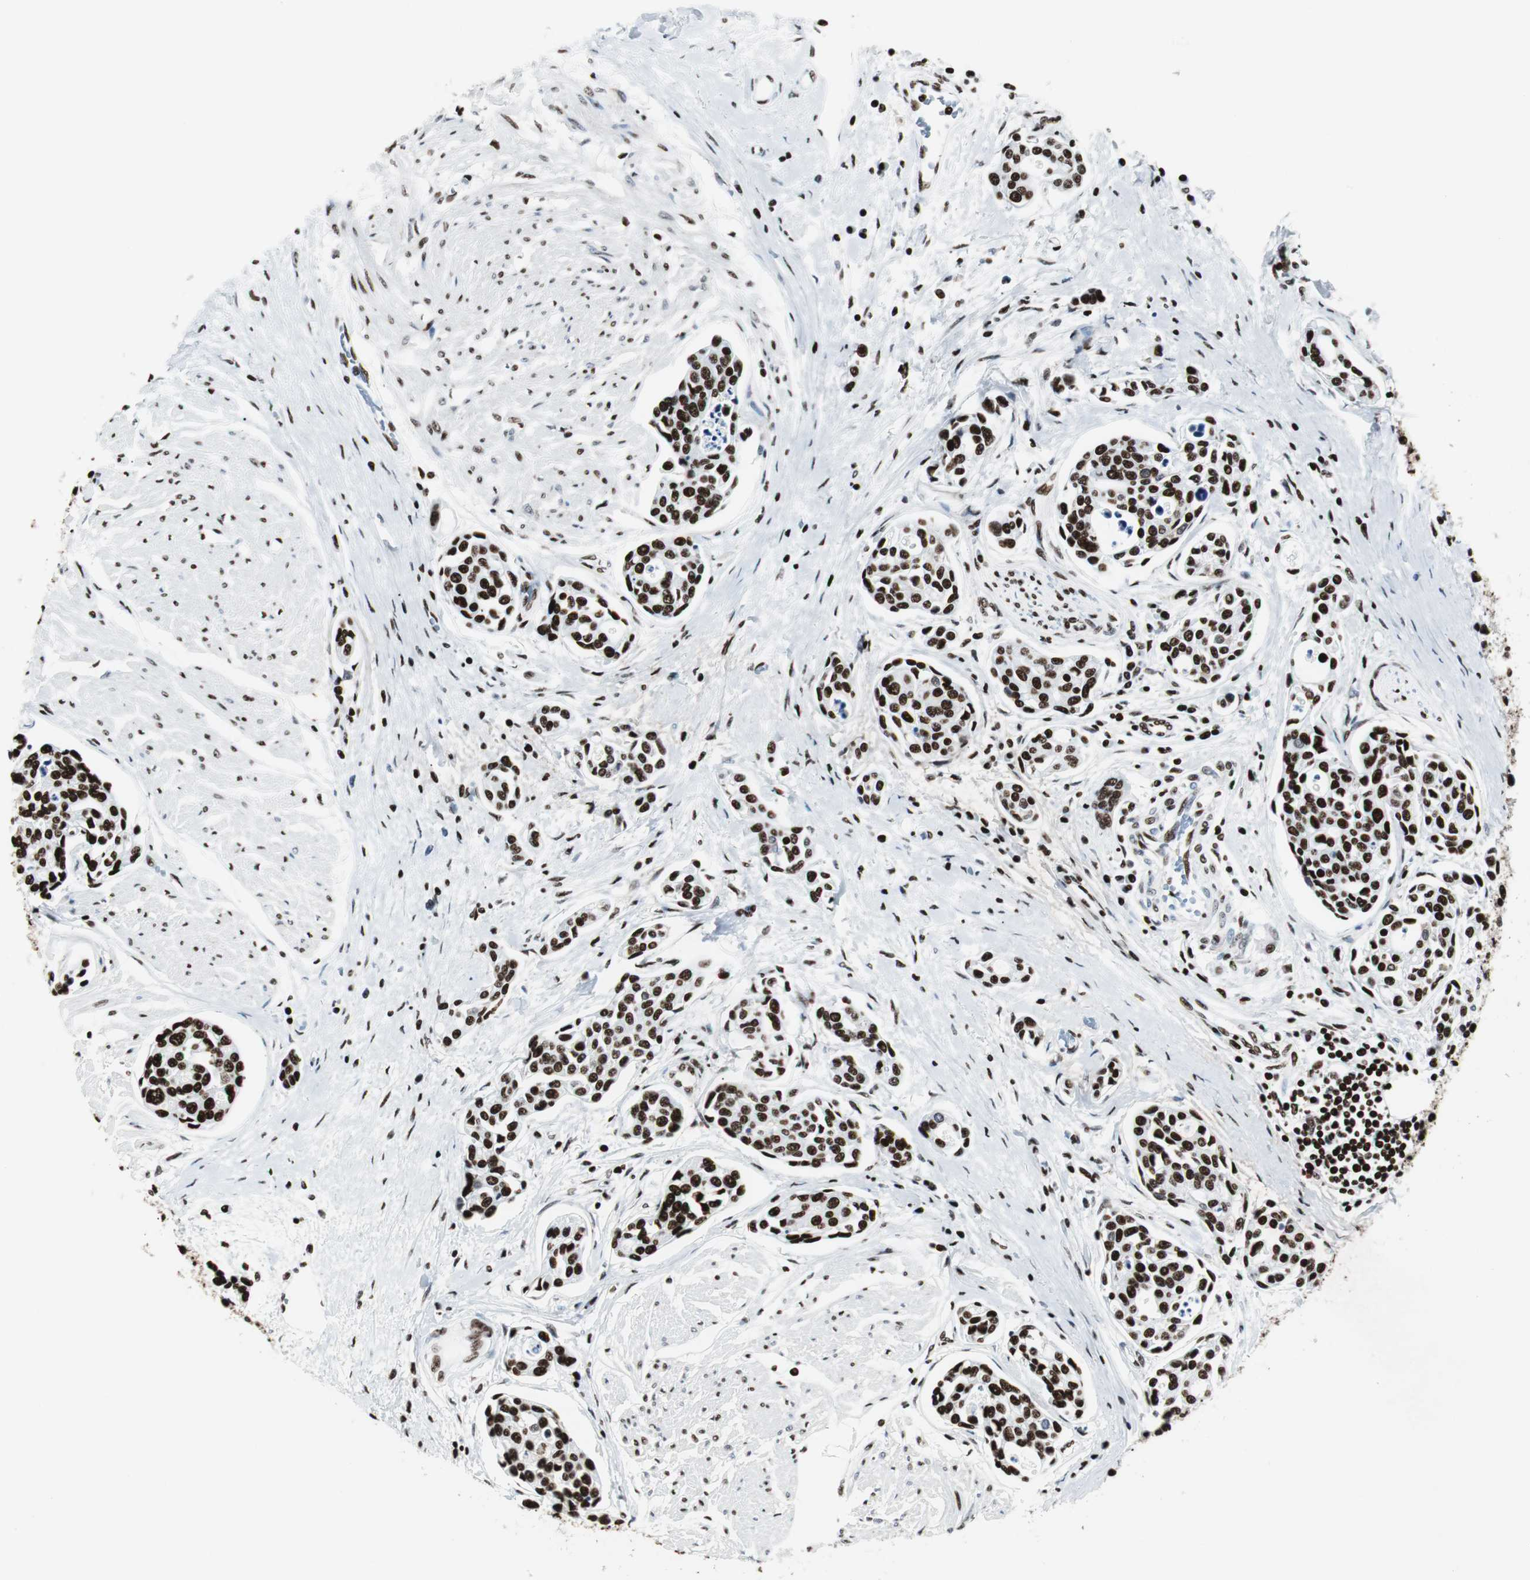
{"staining": {"intensity": "strong", "quantity": ">75%", "location": "nuclear"}, "tissue": "urothelial cancer", "cell_type": "Tumor cells", "image_type": "cancer", "snomed": [{"axis": "morphology", "description": "Urothelial carcinoma, High grade"}, {"axis": "topography", "description": "Urinary bladder"}], "caption": "A brown stain highlights strong nuclear positivity of a protein in urothelial carcinoma (high-grade) tumor cells.", "gene": "NCL", "patient": {"sex": "male", "age": 78}}